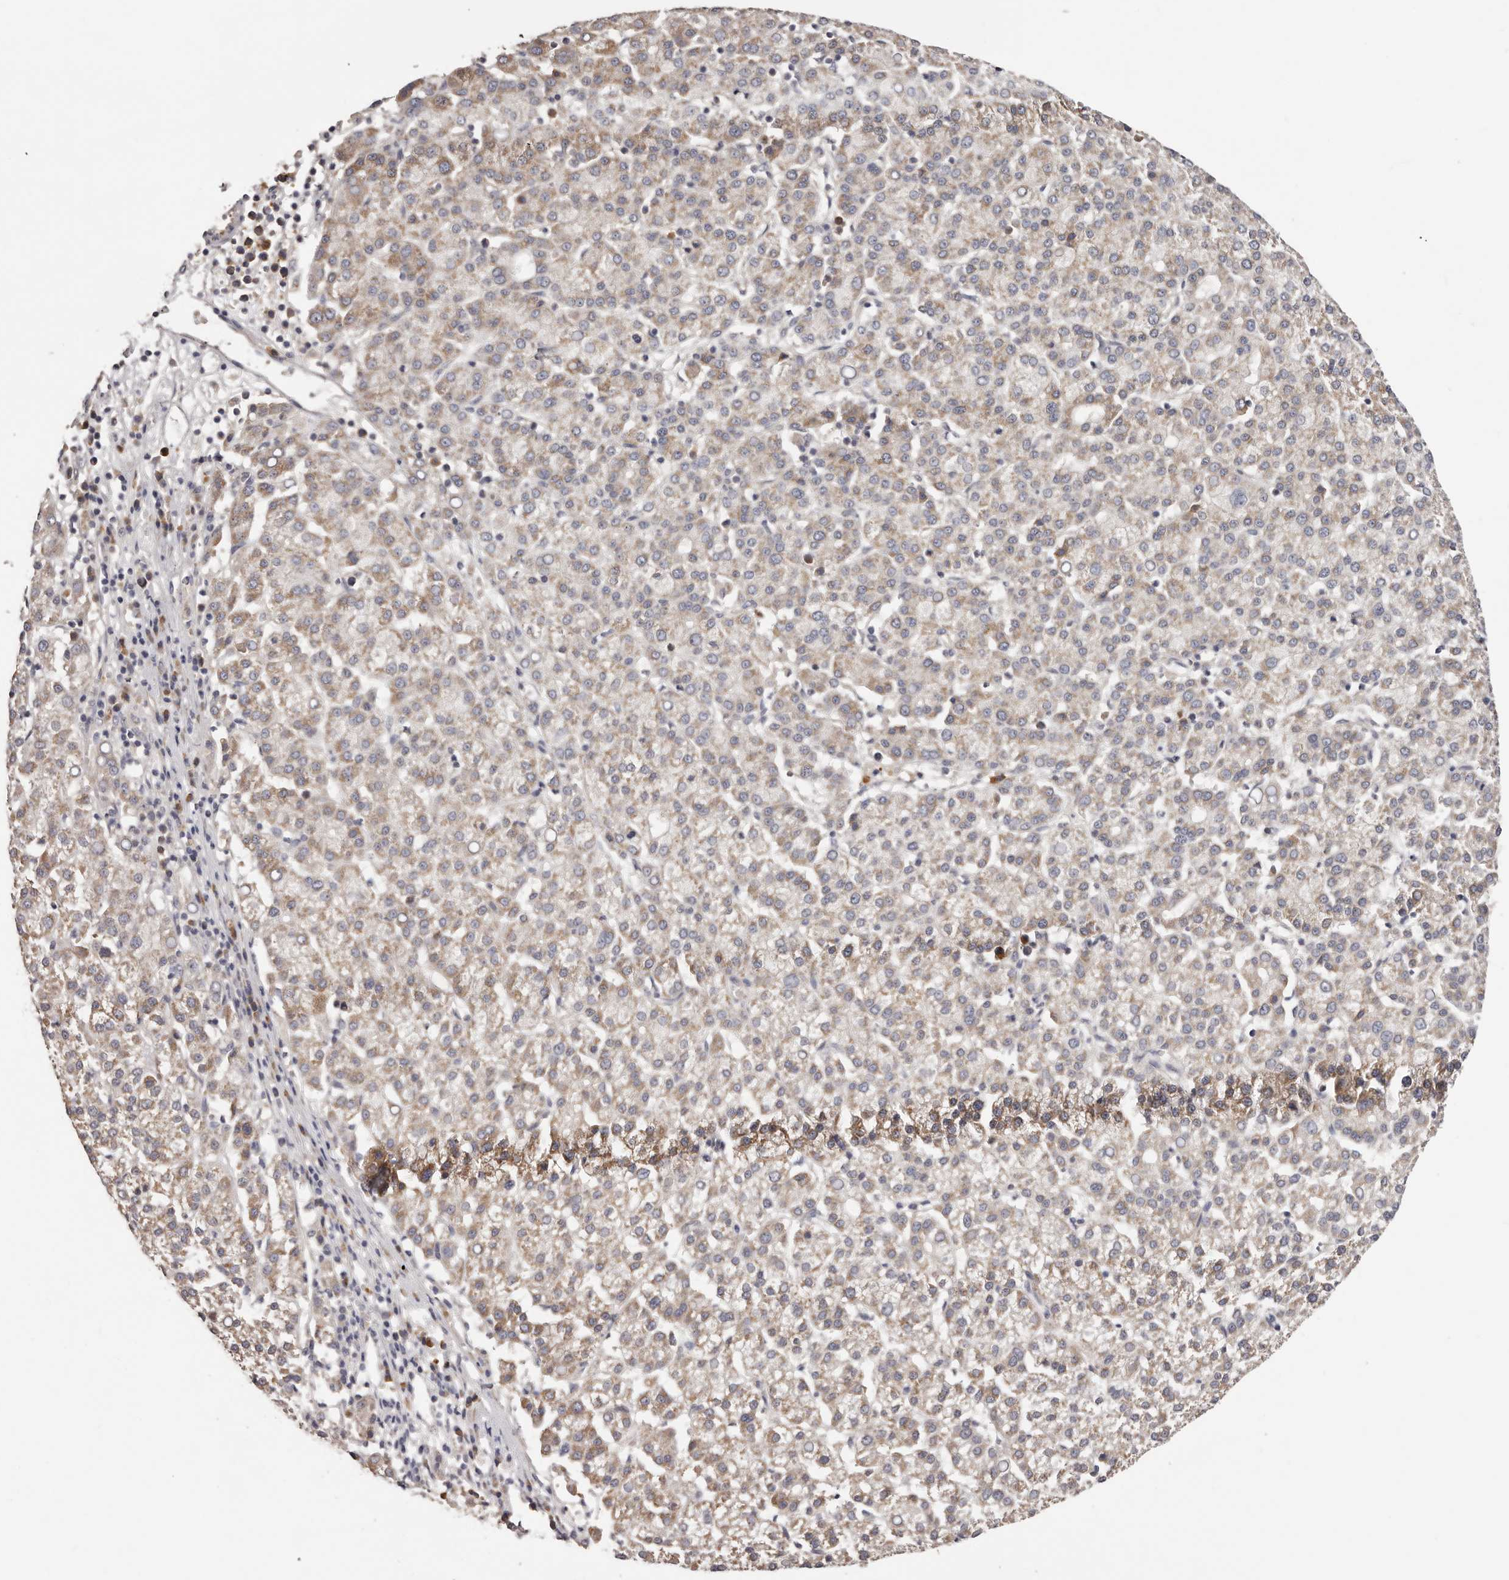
{"staining": {"intensity": "moderate", "quantity": ">75%", "location": "cytoplasmic/membranous"}, "tissue": "liver cancer", "cell_type": "Tumor cells", "image_type": "cancer", "snomed": [{"axis": "morphology", "description": "Carcinoma, Hepatocellular, NOS"}, {"axis": "topography", "description": "Liver"}], "caption": "Immunohistochemical staining of human liver cancer (hepatocellular carcinoma) demonstrates medium levels of moderate cytoplasmic/membranous staining in about >75% of tumor cells.", "gene": "LTV1", "patient": {"sex": "female", "age": 58}}